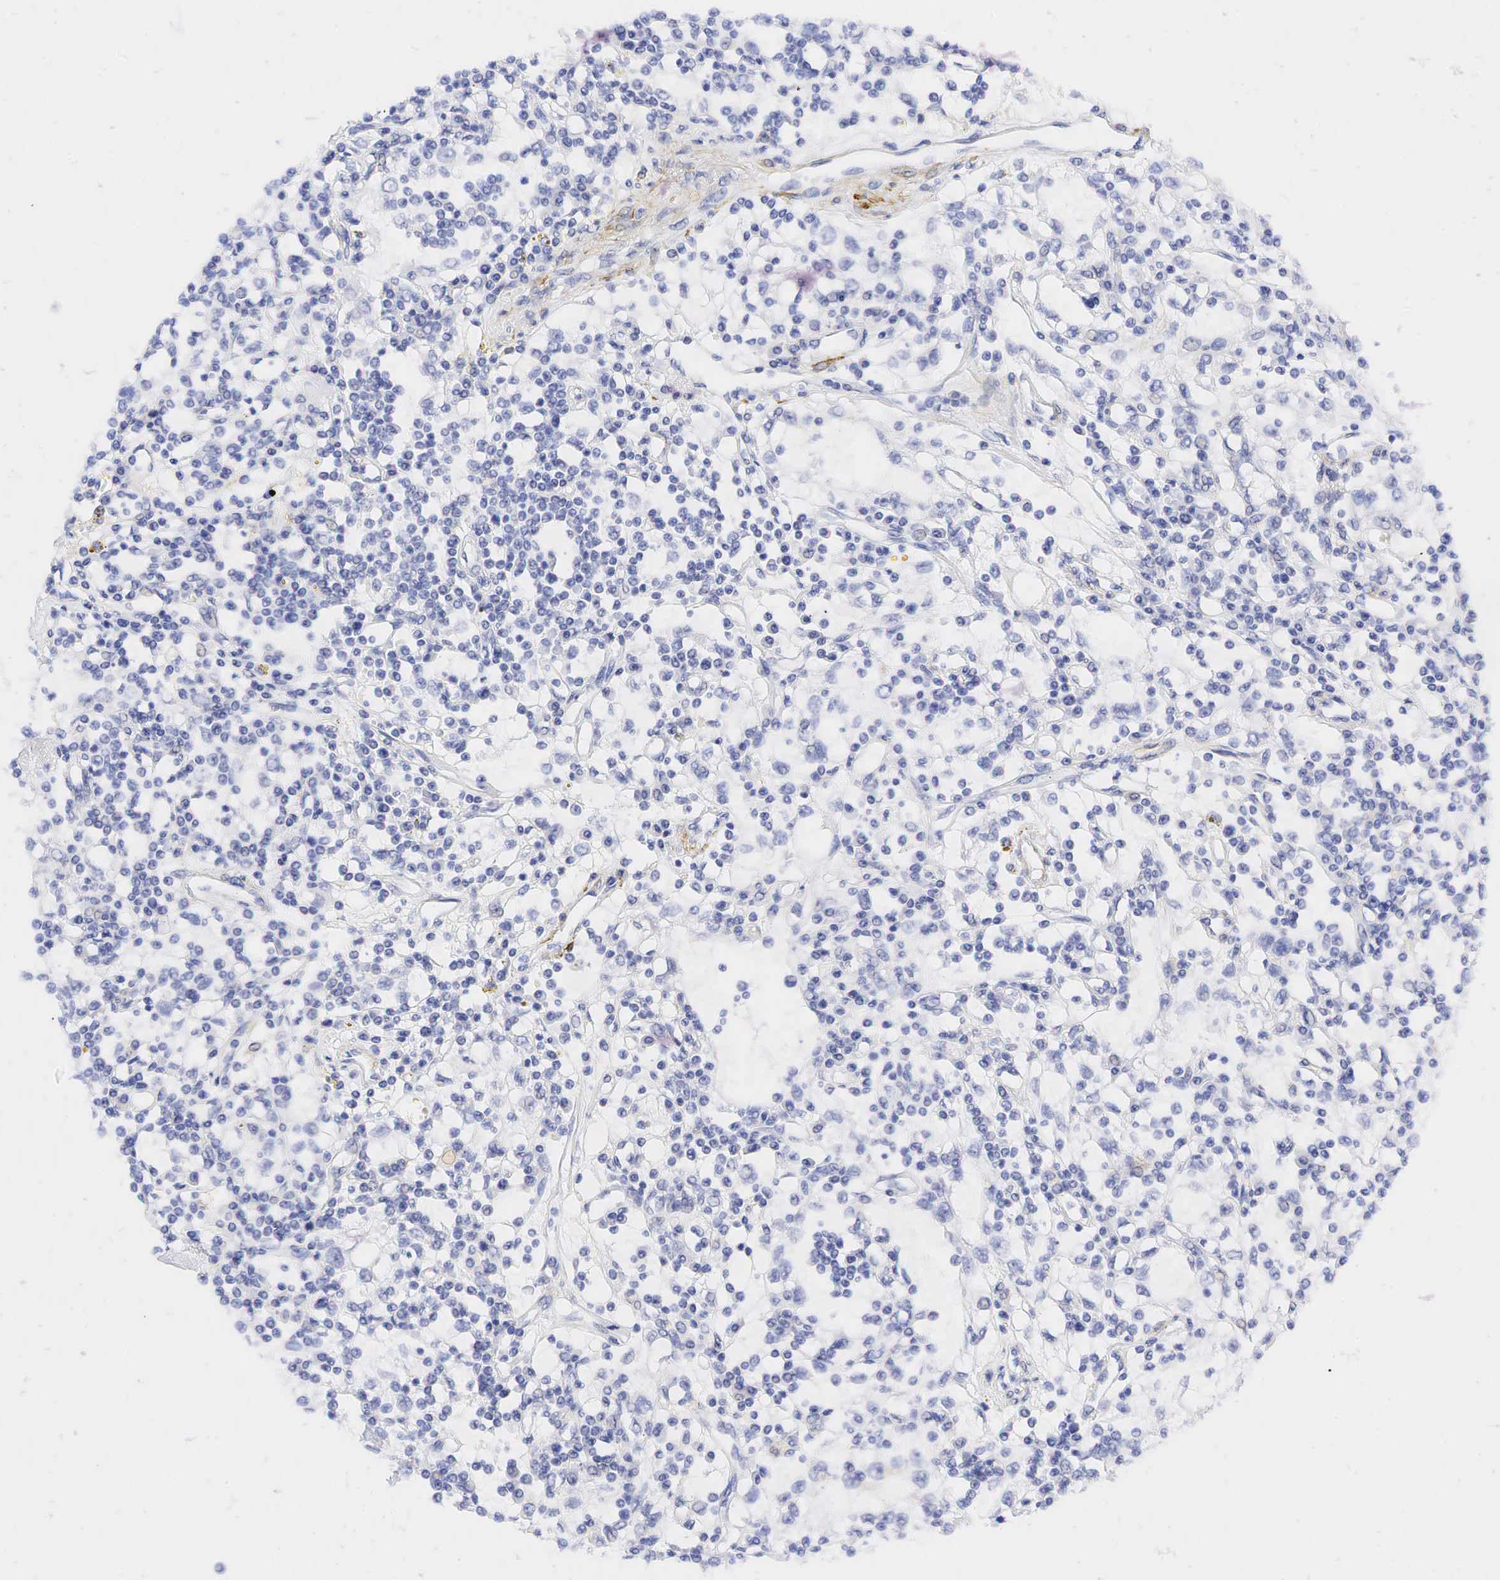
{"staining": {"intensity": "negative", "quantity": "none", "location": "none"}, "tissue": "renal cancer", "cell_type": "Tumor cells", "image_type": "cancer", "snomed": [{"axis": "morphology", "description": "Adenocarcinoma, NOS"}, {"axis": "topography", "description": "Kidney"}], "caption": "Immunohistochemistry of human adenocarcinoma (renal) displays no expression in tumor cells.", "gene": "CALD1", "patient": {"sex": "male", "age": 82}}